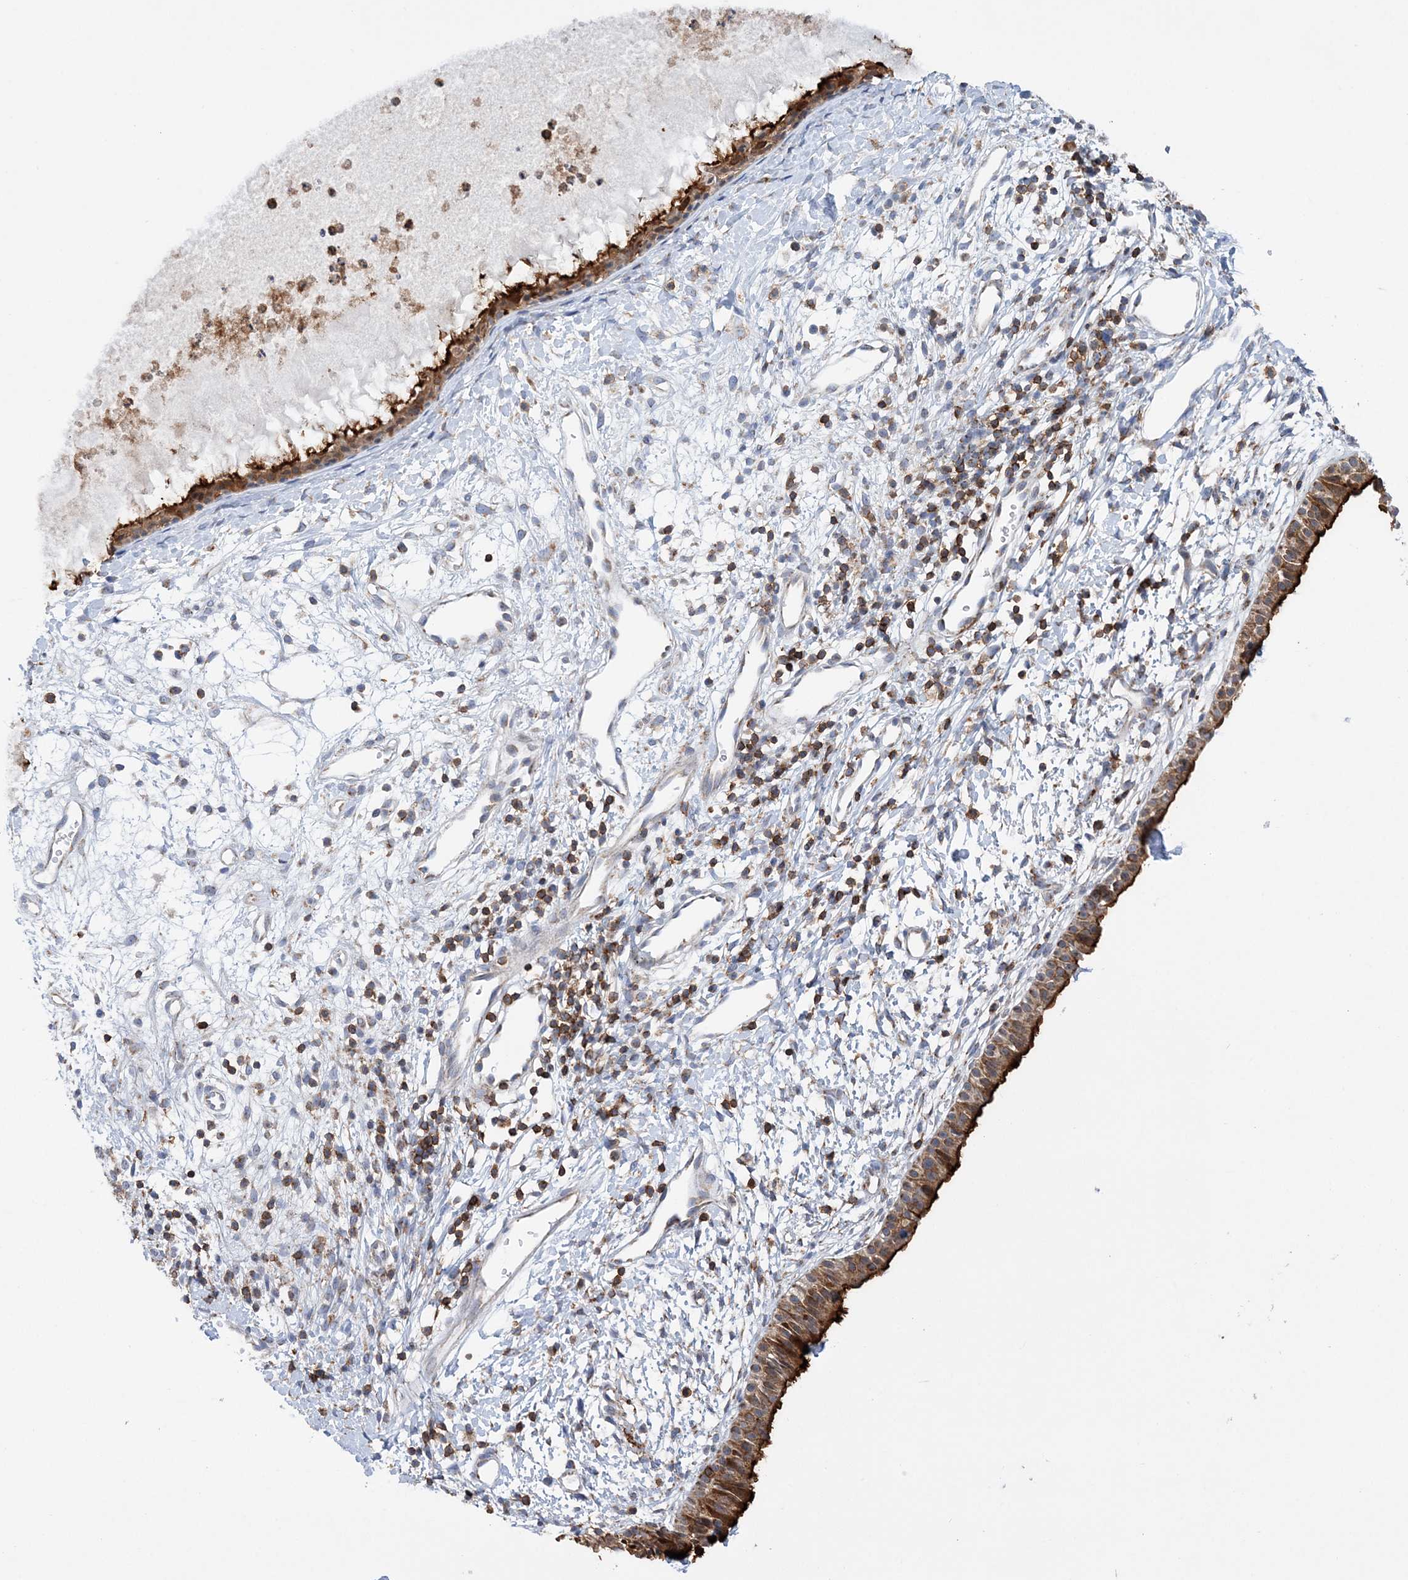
{"staining": {"intensity": "strong", "quantity": ">75%", "location": "cytoplasmic/membranous"}, "tissue": "nasopharynx", "cell_type": "Respiratory epithelial cells", "image_type": "normal", "snomed": [{"axis": "morphology", "description": "Normal tissue, NOS"}, {"axis": "topography", "description": "Nasopharynx"}], "caption": "Strong cytoplasmic/membranous protein staining is appreciated in about >75% of respiratory epithelial cells in nasopharynx. (DAB IHC, brown staining for protein, blue staining for nuclei).", "gene": "TTC32", "patient": {"sex": "male", "age": 22}}